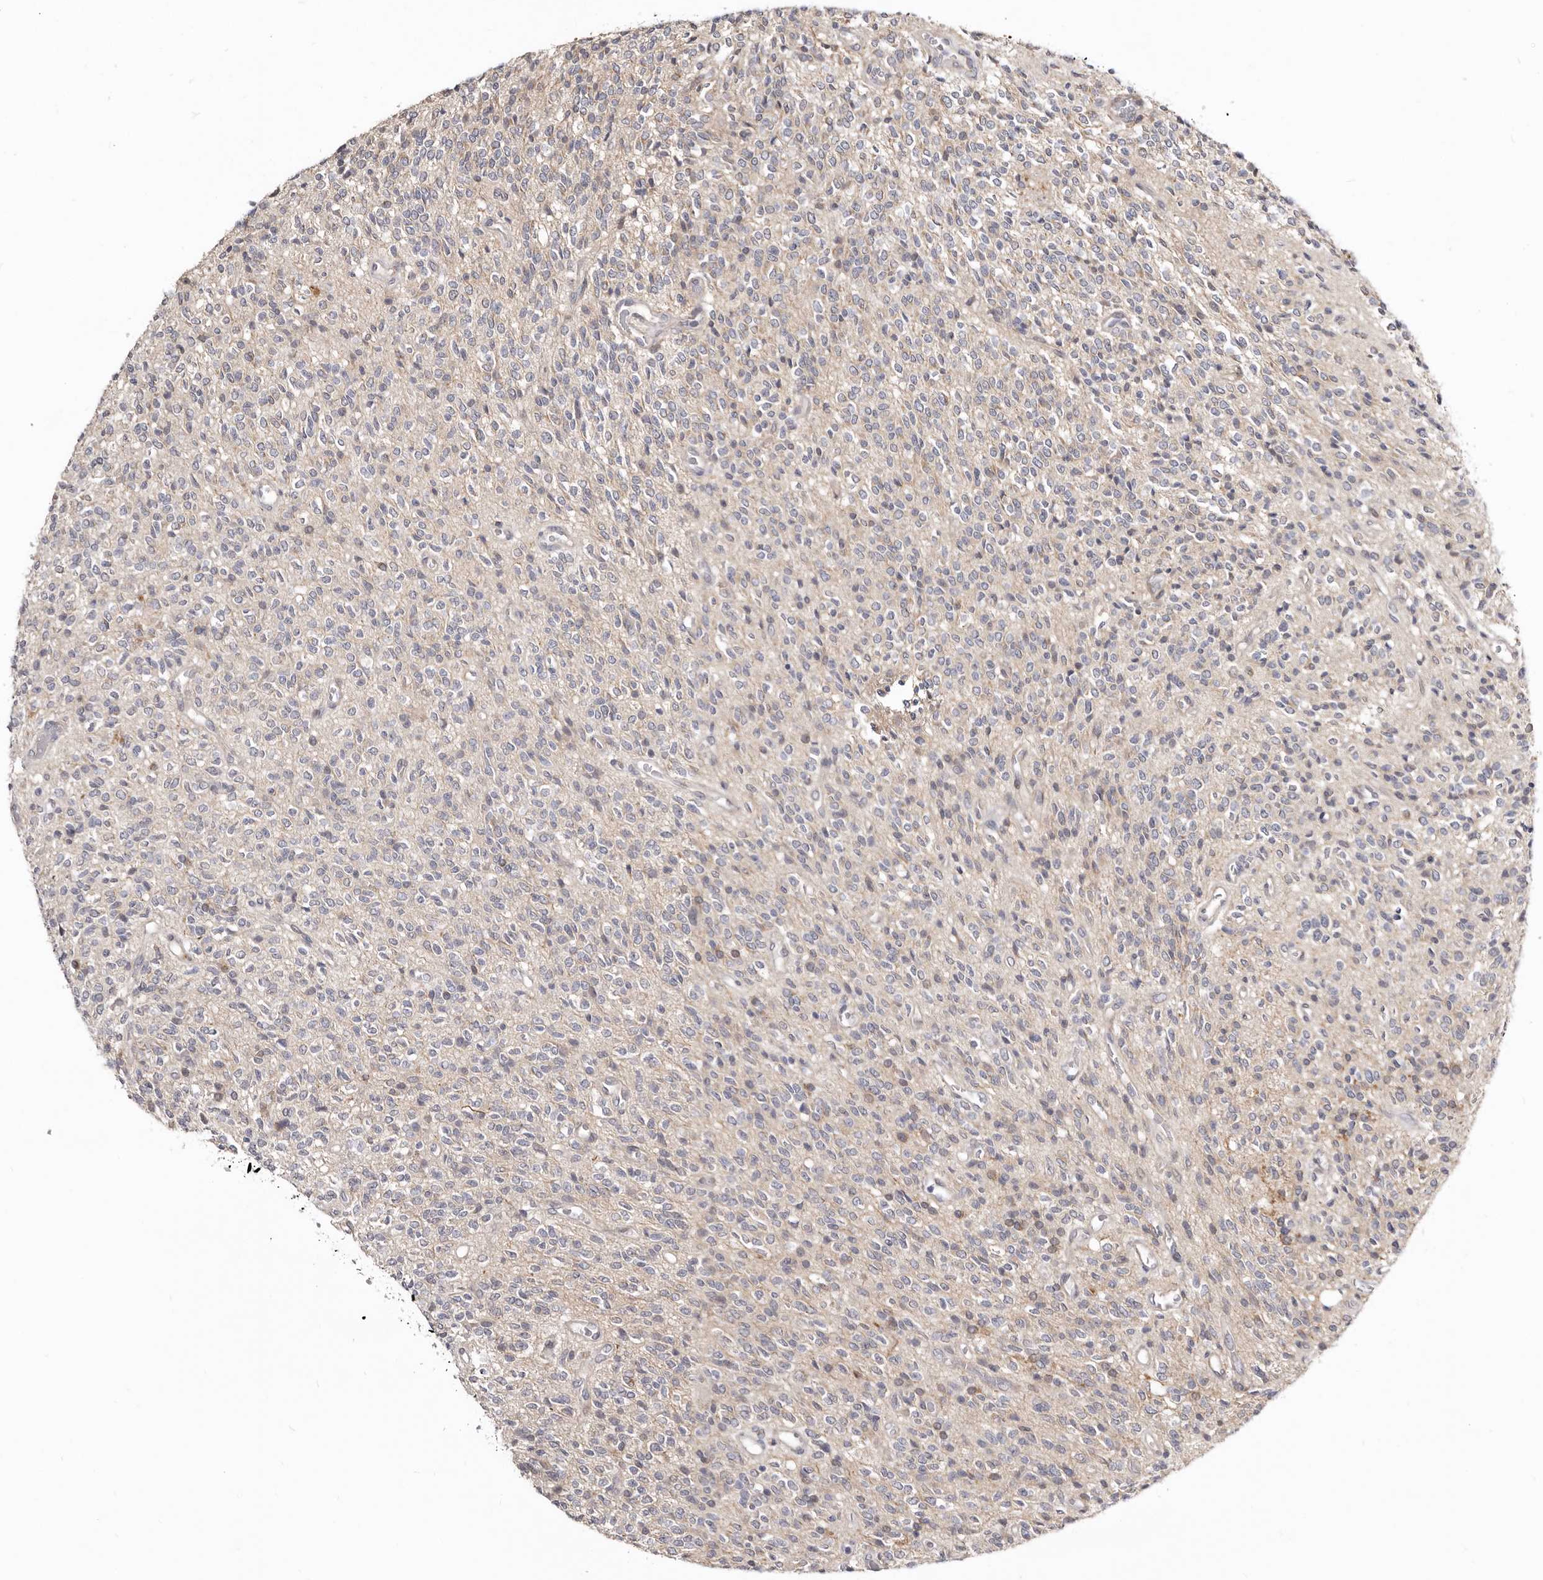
{"staining": {"intensity": "weak", "quantity": "<25%", "location": "cytoplasmic/membranous"}, "tissue": "glioma", "cell_type": "Tumor cells", "image_type": "cancer", "snomed": [{"axis": "morphology", "description": "Glioma, malignant, High grade"}, {"axis": "topography", "description": "Brain"}], "caption": "There is no significant staining in tumor cells of glioma.", "gene": "KLHL4", "patient": {"sex": "male", "age": 34}}